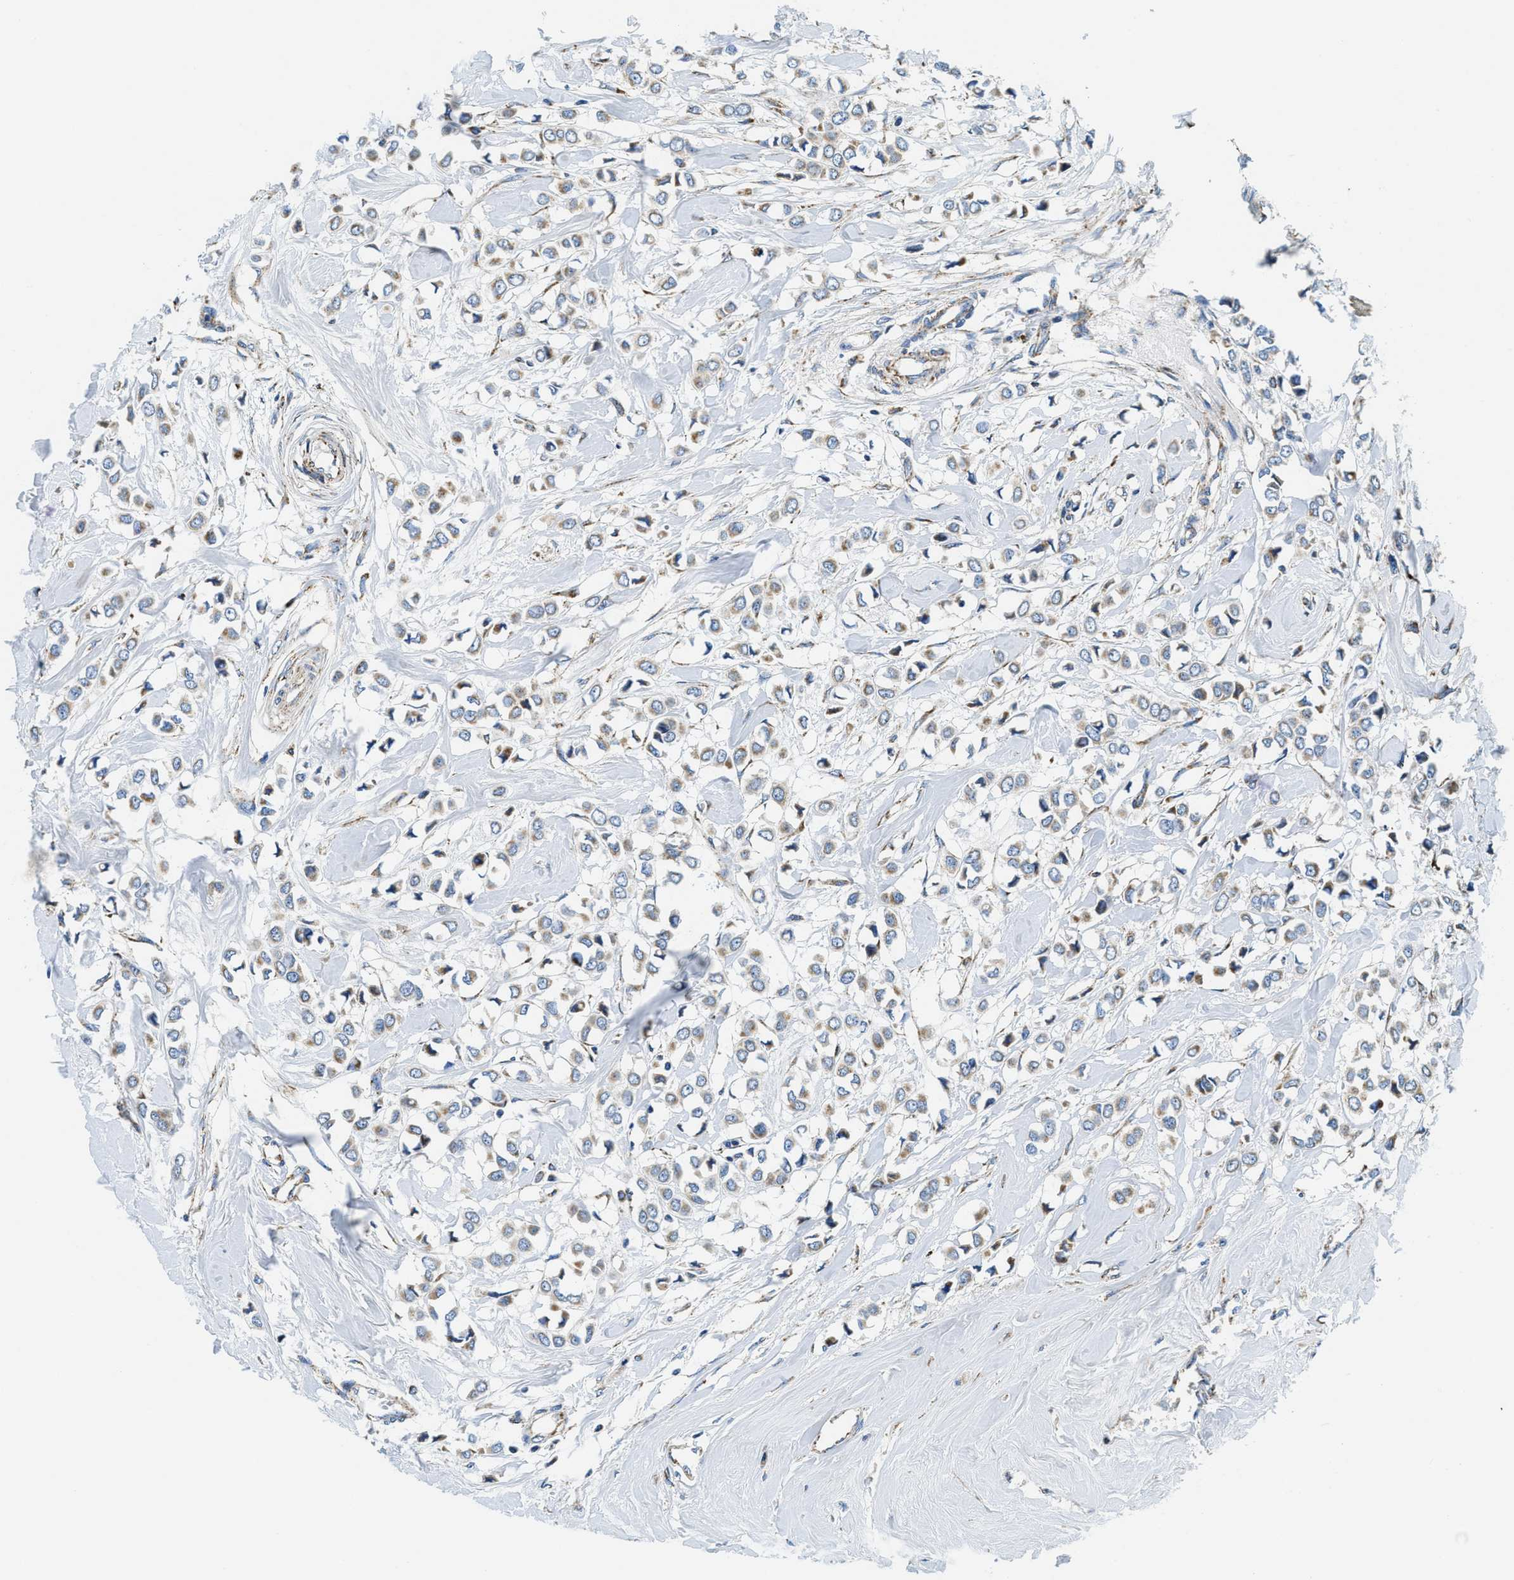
{"staining": {"intensity": "weak", "quantity": ">75%", "location": "cytoplasmic/membranous"}, "tissue": "breast cancer", "cell_type": "Tumor cells", "image_type": "cancer", "snomed": [{"axis": "morphology", "description": "Lobular carcinoma"}, {"axis": "topography", "description": "Breast"}], "caption": "Breast lobular carcinoma stained with DAB immunohistochemistry (IHC) exhibits low levels of weak cytoplasmic/membranous staining in approximately >75% of tumor cells. (DAB IHC, brown staining for protein, blue staining for nuclei).", "gene": "SAMD4B", "patient": {"sex": "female", "age": 51}}